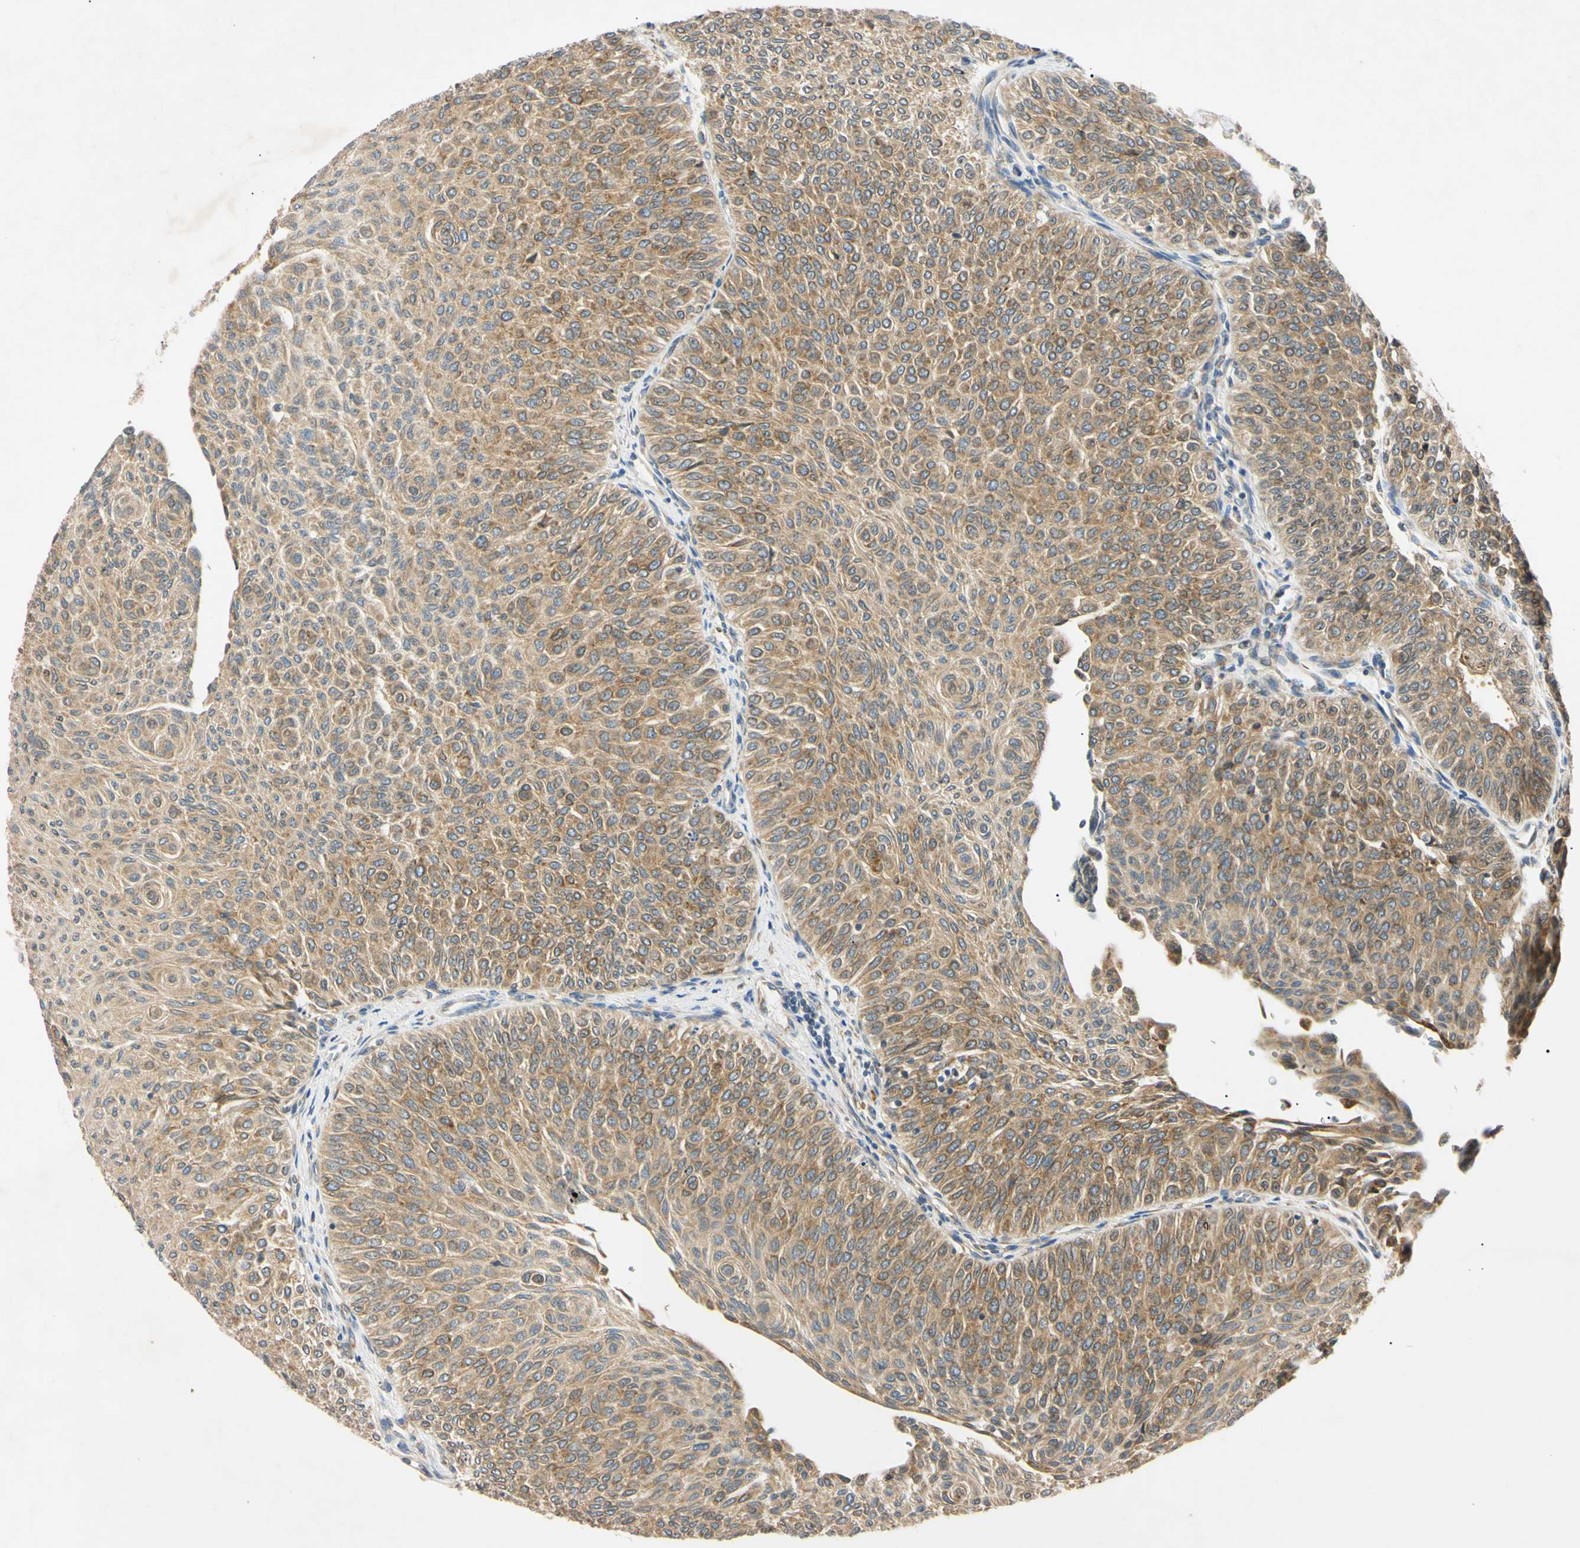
{"staining": {"intensity": "moderate", "quantity": ">75%", "location": "cytoplasmic/membranous"}, "tissue": "urothelial cancer", "cell_type": "Tumor cells", "image_type": "cancer", "snomed": [{"axis": "morphology", "description": "Urothelial carcinoma, Low grade"}, {"axis": "topography", "description": "Urinary bladder"}], "caption": "This is an image of IHC staining of urothelial cancer, which shows moderate staining in the cytoplasmic/membranous of tumor cells.", "gene": "DNAJB12", "patient": {"sex": "male", "age": 78}}